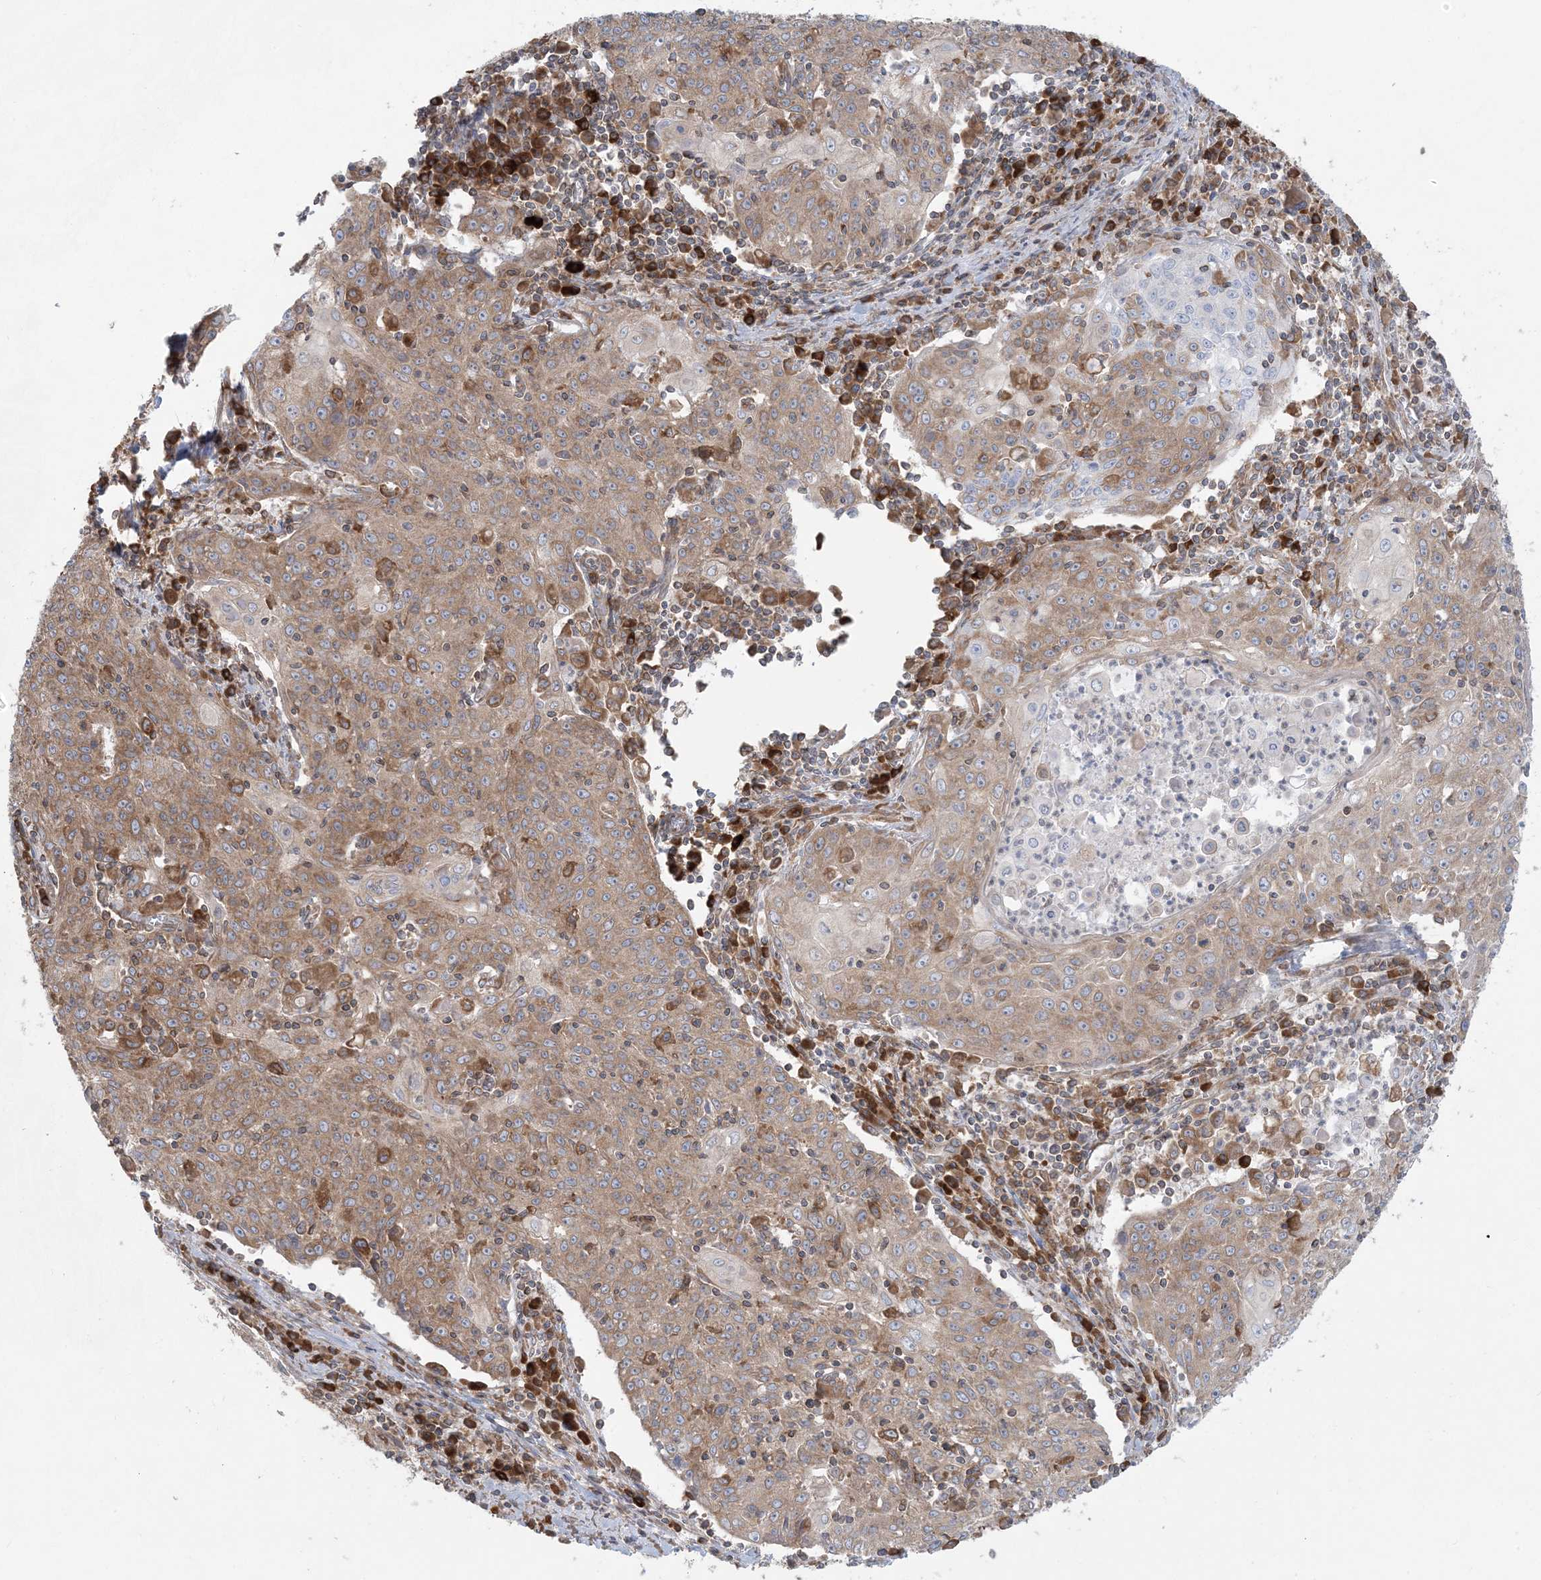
{"staining": {"intensity": "moderate", "quantity": ">75%", "location": "cytoplasmic/membranous"}, "tissue": "cervical cancer", "cell_type": "Tumor cells", "image_type": "cancer", "snomed": [{"axis": "morphology", "description": "Squamous cell carcinoma, NOS"}, {"axis": "topography", "description": "Cervix"}], "caption": "Cervical squamous cell carcinoma was stained to show a protein in brown. There is medium levels of moderate cytoplasmic/membranous staining in approximately >75% of tumor cells.", "gene": "UBXN4", "patient": {"sex": "female", "age": 48}}